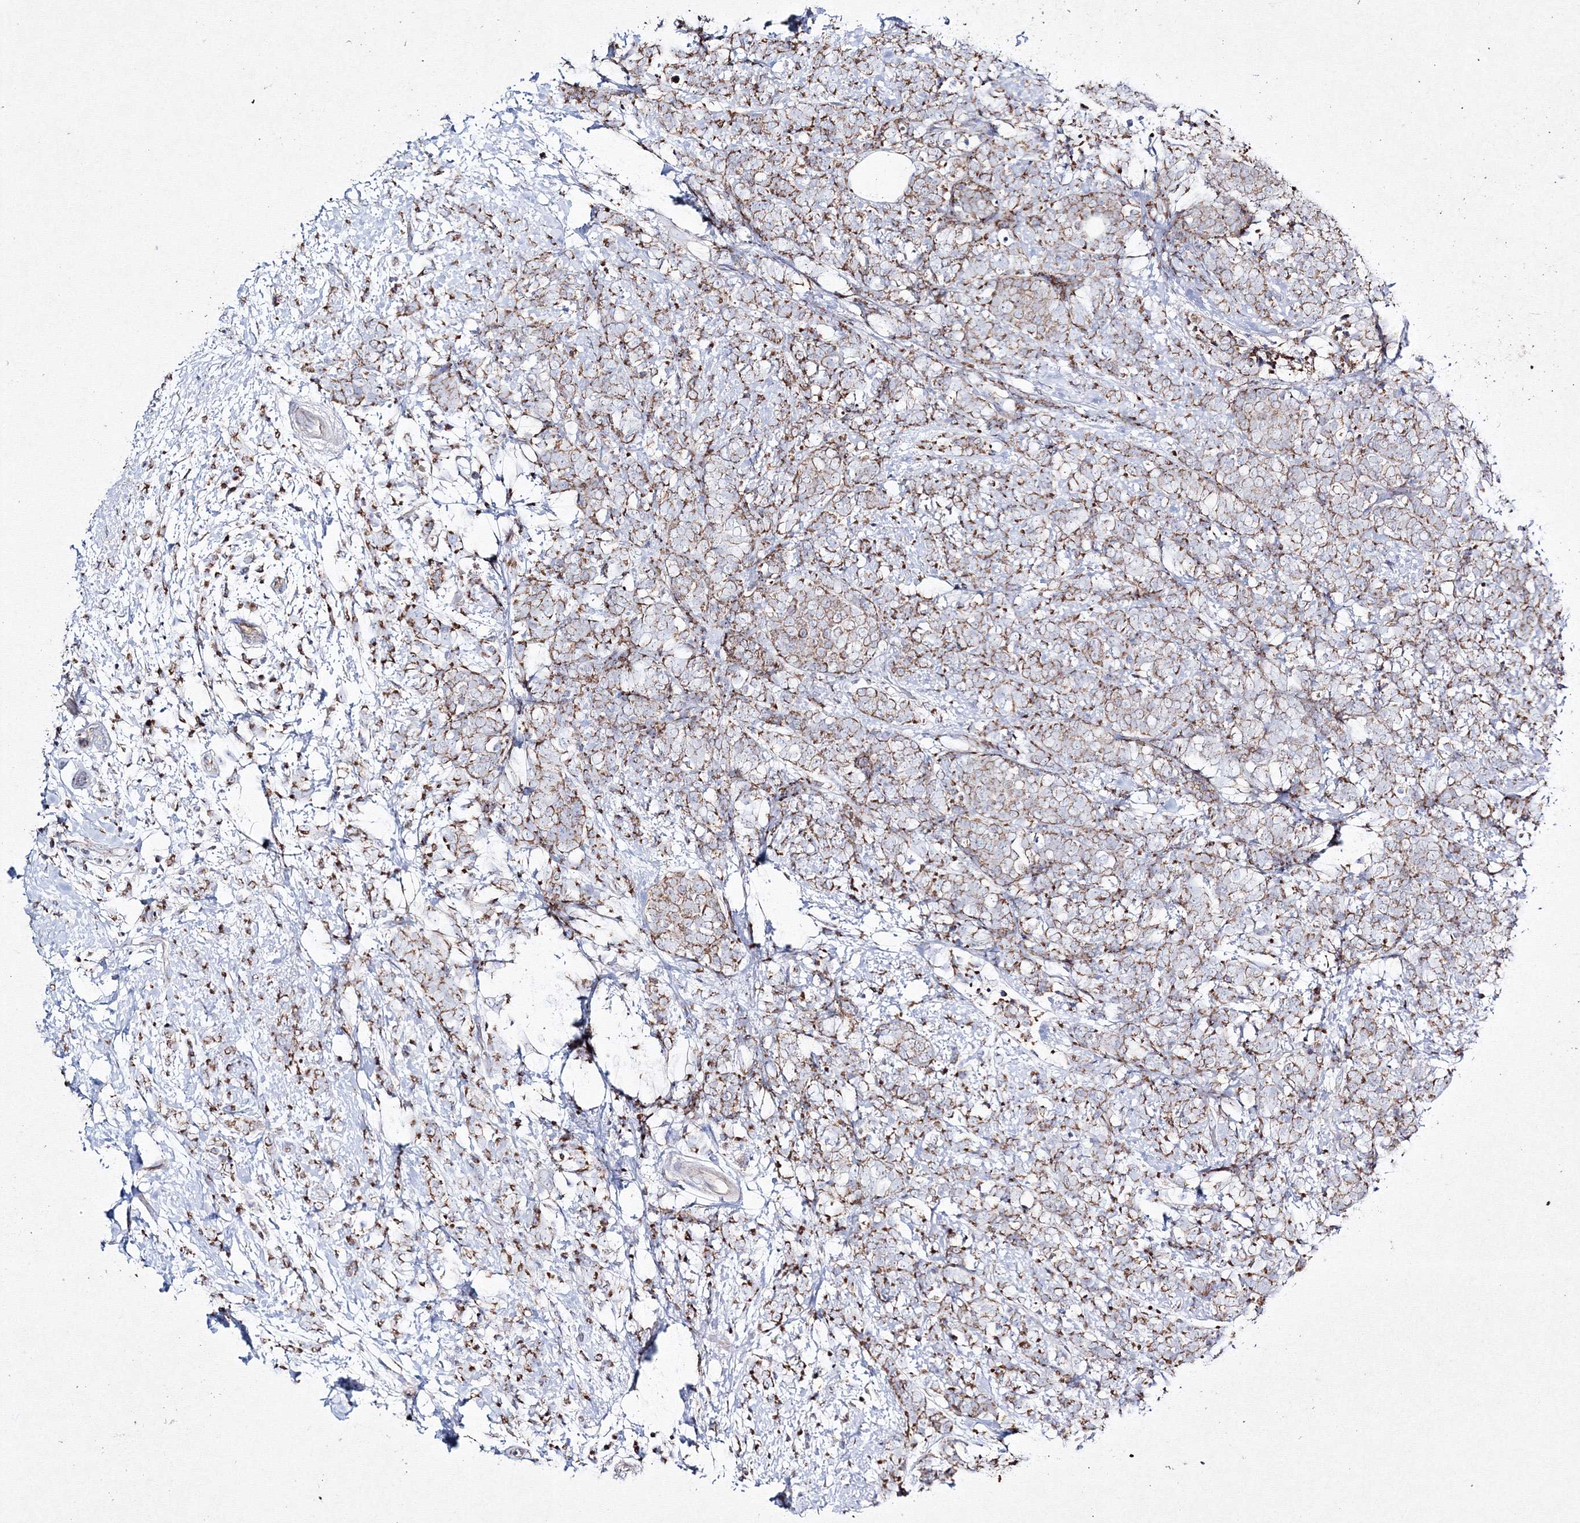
{"staining": {"intensity": "weak", "quantity": ">75%", "location": "cytoplasmic/membranous"}, "tissue": "breast cancer", "cell_type": "Tumor cells", "image_type": "cancer", "snomed": [{"axis": "morphology", "description": "Lobular carcinoma"}, {"axis": "topography", "description": "Breast"}], "caption": "An immunohistochemistry micrograph of neoplastic tissue is shown. Protein staining in brown shows weak cytoplasmic/membranous positivity in breast lobular carcinoma within tumor cells.", "gene": "IGSF9", "patient": {"sex": "female", "age": 58}}